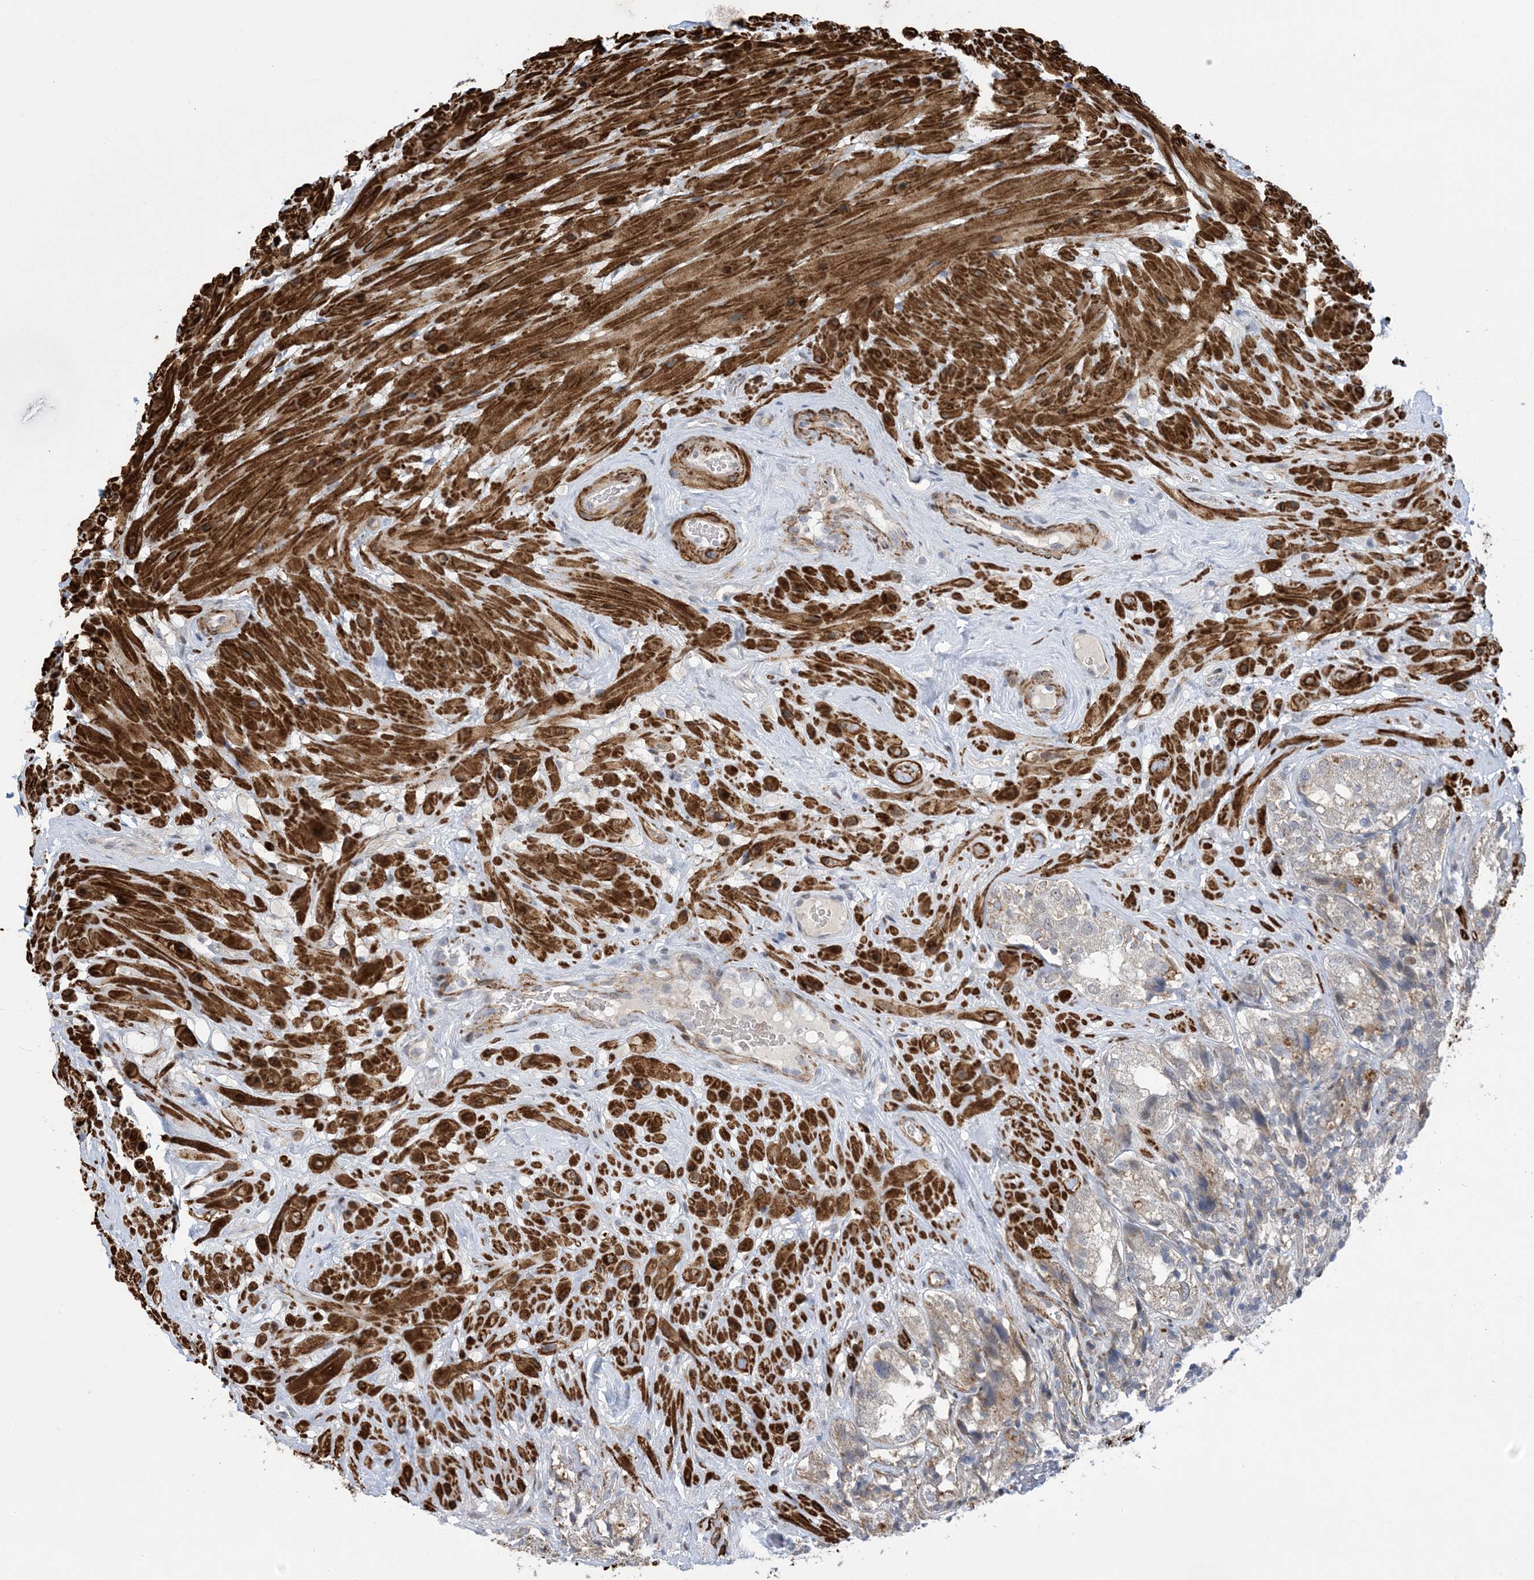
{"staining": {"intensity": "moderate", "quantity": "25%-75%", "location": "cytoplasmic/membranous"}, "tissue": "seminal vesicle", "cell_type": "Glandular cells", "image_type": "normal", "snomed": [{"axis": "morphology", "description": "Normal tissue, NOS"}, {"axis": "topography", "description": "Seminal veicle"}, {"axis": "topography", "description": "Peripheral nerve tissue"}], "caption": "Immunohistochemistry (IHC) photomicrograph of benign seminal vesicle: human seminal vesicle stained using immunohistochemistry (IHC) demonstrates medium levels of moderate protein expression localized specifically in the cytoplasmic/membranous of glandular cells, appearing as a cytoplasmic/membranous brown color.", "gene": "ZNF8", "patient": {"sex": "male", "age": 63}}